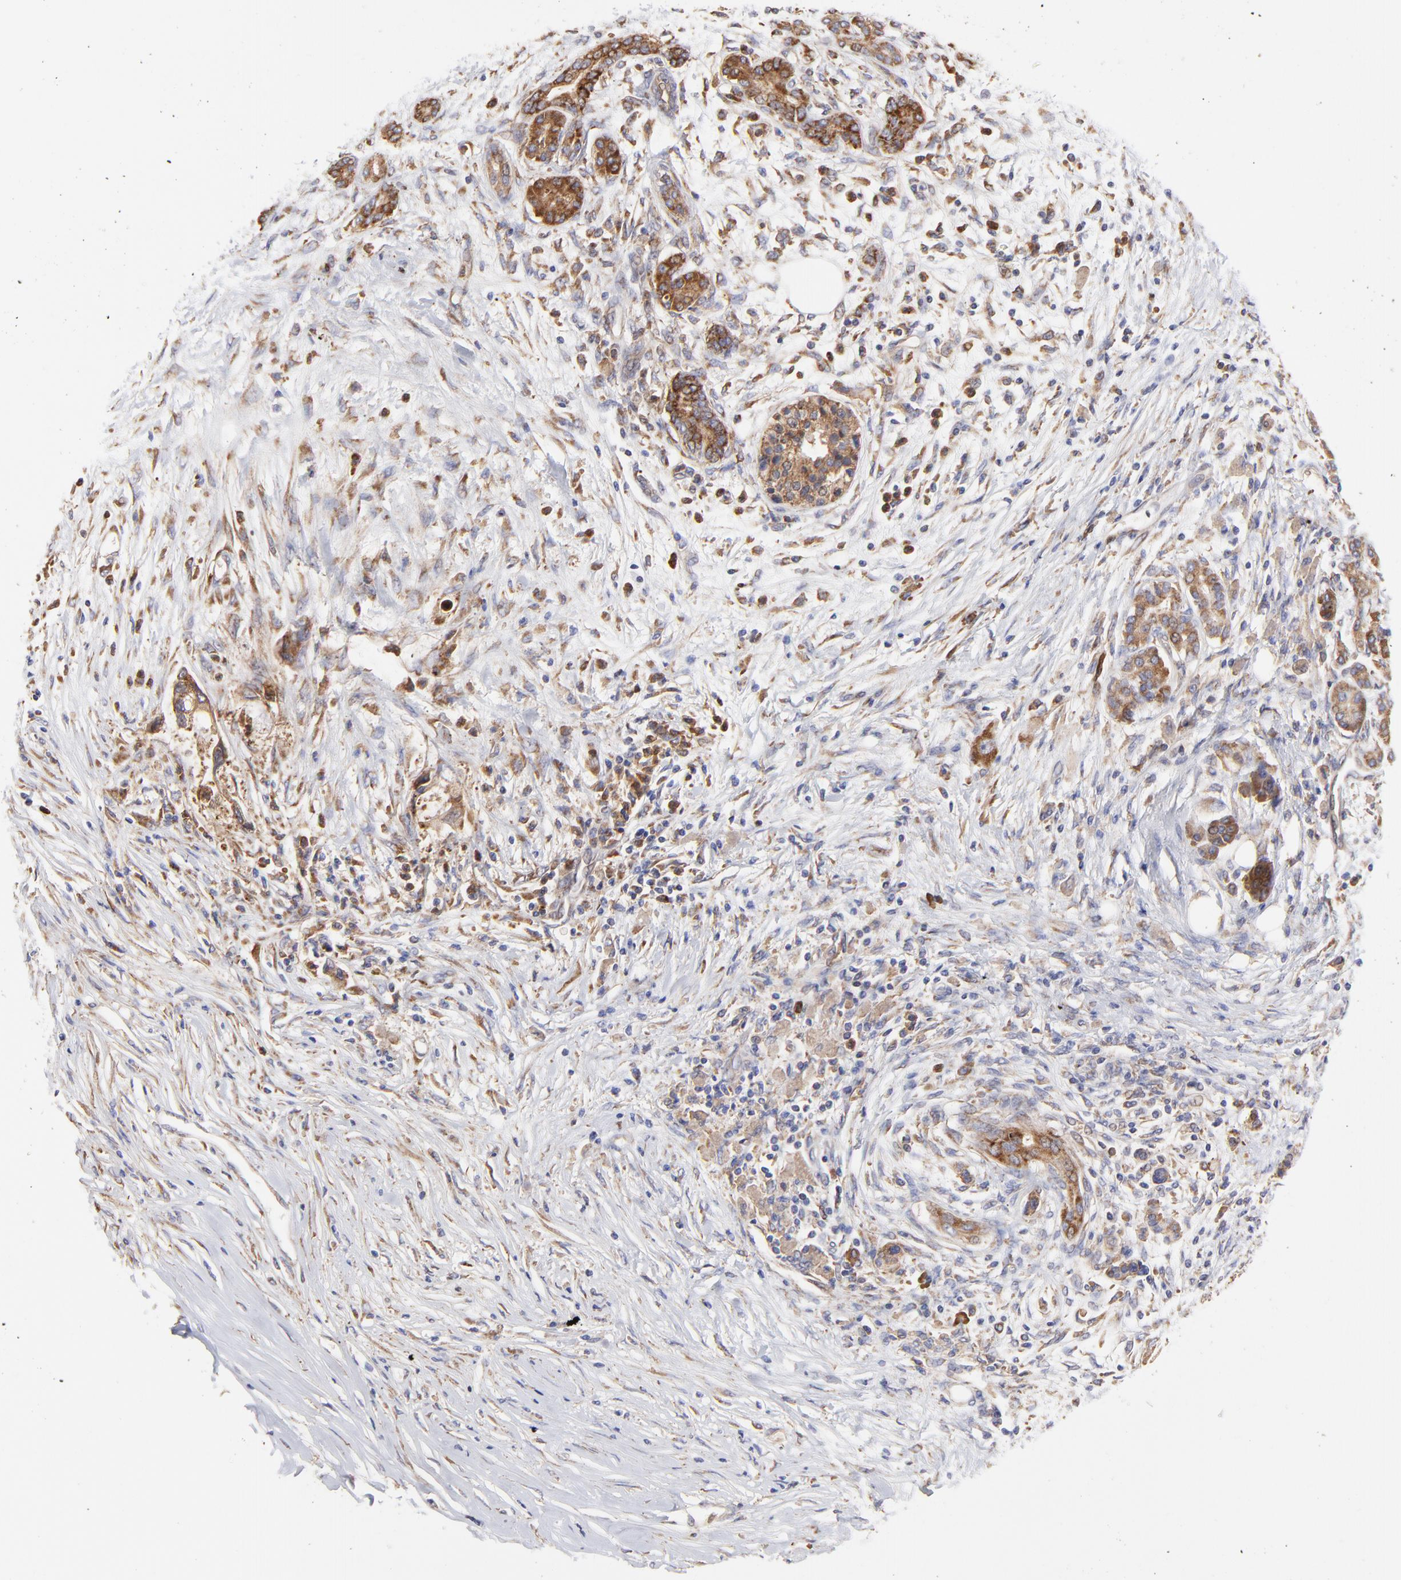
{"staining": {"intensity": "moderate", "quantity": ">75%", "location": "cytoplasmic/membranous"}, "tissue": "pancreatic cancer", "cell_type": "Tumor cells", "image_type": "cancer", "snomed": [{"axis": "morphology", "description": "Adenocarcinoma, NOS"}, {"axis": "topography", "description": "Pancreas"}], "caption": "Tumor cells display medium levels of moderate cytoplasmic/membranous expression in about >75% of cells in pancreatic cancer (adenocarcinoma).", "gene": "PFKM", "patient": {"sex": "female", "age": 59}}